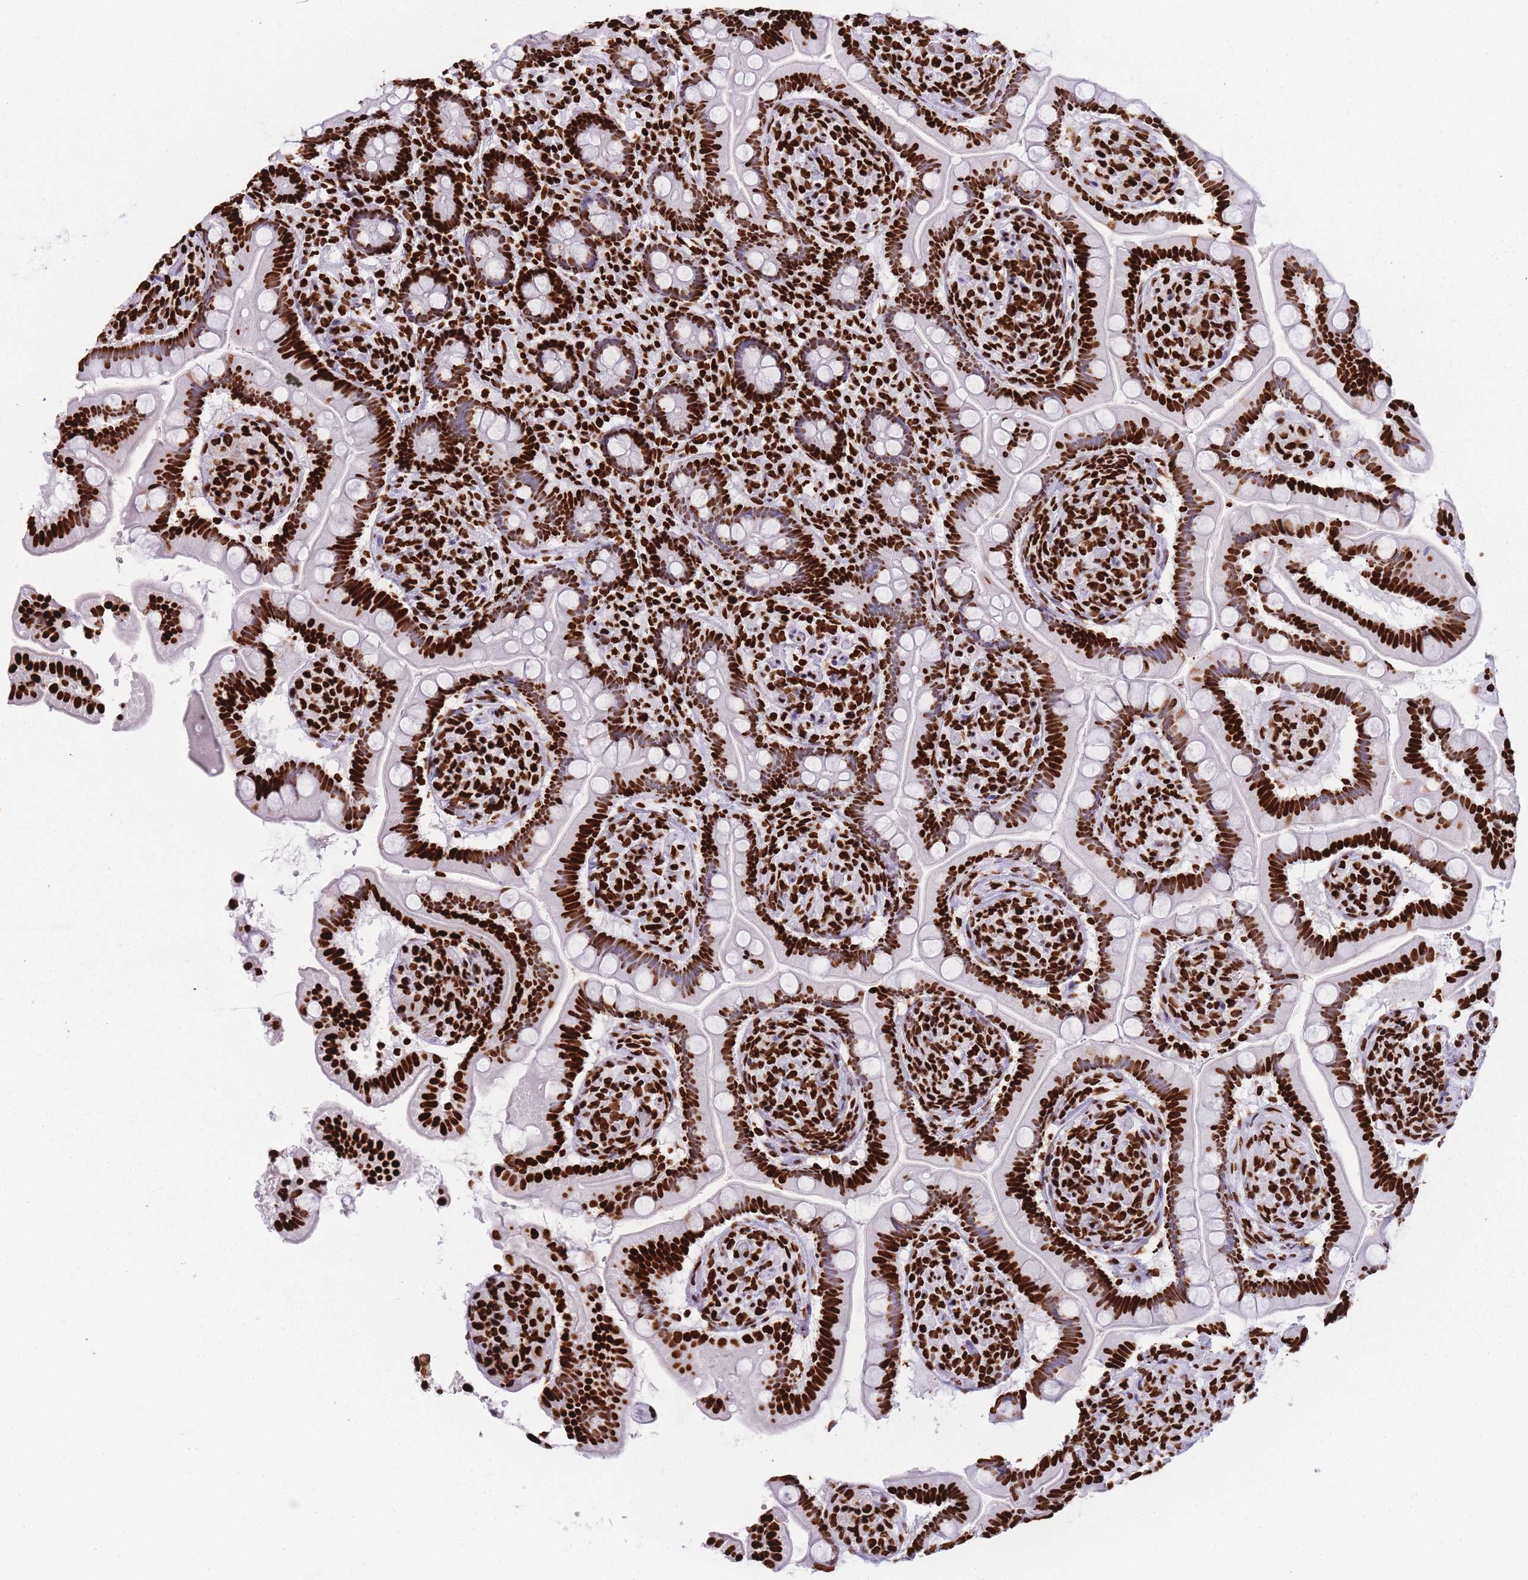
{"staining": {"intensity": "strong", "quantity": ">75%", "location": "nuclear"}, "tissue": "small intestine", "cell_type": "Glandular cells", "image_type": "normal", "snomed": [{"axis": "morphology", "description": "Normal tissue, NOS"}, {"axis": "topography", "description": "Small intestine"}], "caption": "Small intestine stained with immunohistochemistry (IHC) shows strong nuclear expression in about >75% of glandular cells.", "gene": "HNRNPUL1", "patient": {"sex": "female", "age": 64}}